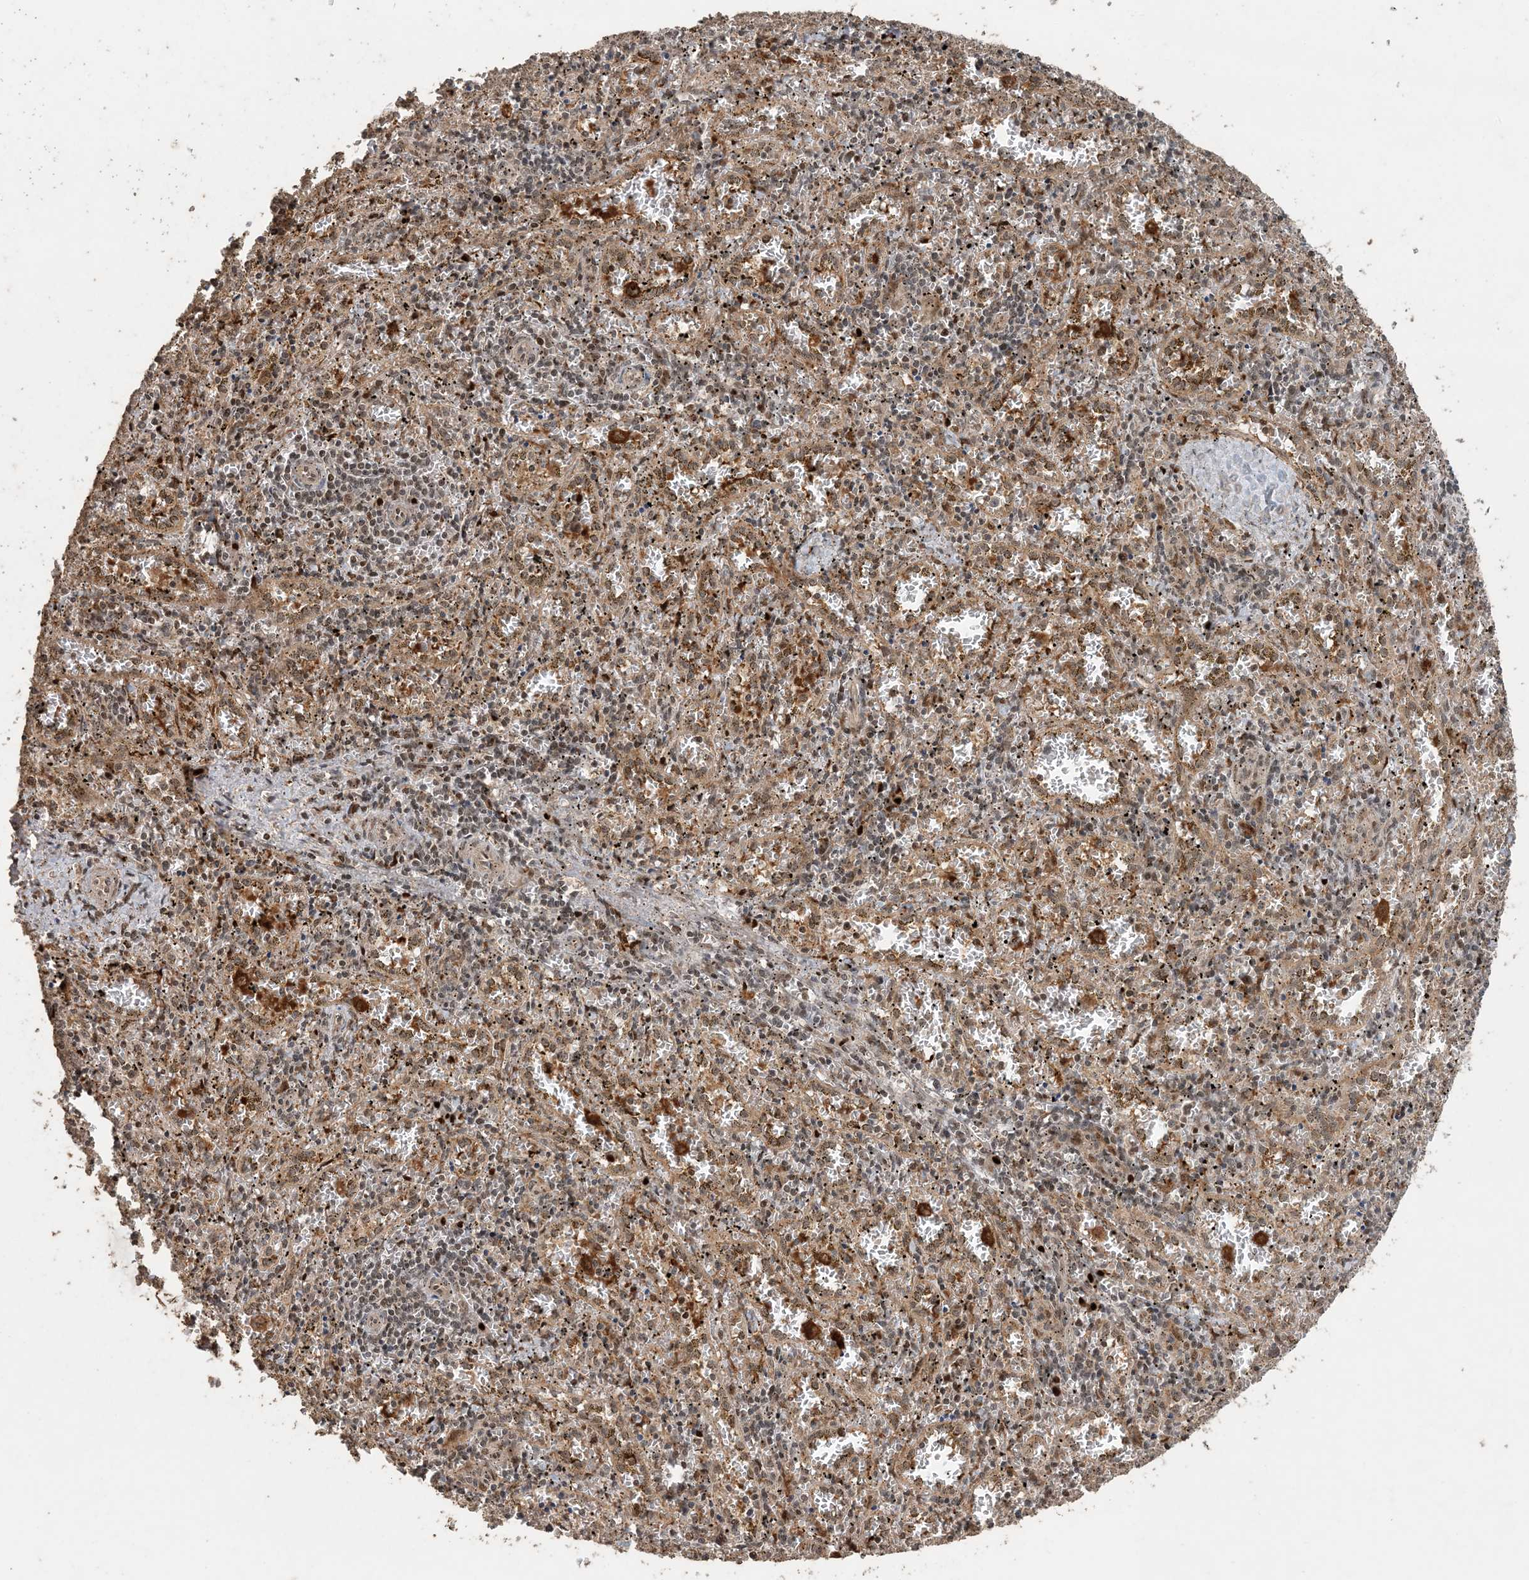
{"staining": {"intensity": "moderate", "quantity": "25%-75%", "location": "nuclear"}, "tissue": "spleen", "cell_type": "Cells in red pulp", "image_type": "normal", "snomed": [{"axis": "morphology", "description": "Normal tissue, NOS"}, {"axis": "topography", "description": "Spleen"}], "caption": "Immunohistochemistry (IHC) staining of benign spleen, which shows medium levels of moderate nuclear expression in approximately 25%-75% of cells in red pulp indicating moderate nuclear protein expression. The staining was performed using DAB (brown) for protein detection and nuclei were counterstained in hematoxylin (blue).", "gene": "ATP13A2", "patient": {"sex": "male", "age": 11}}